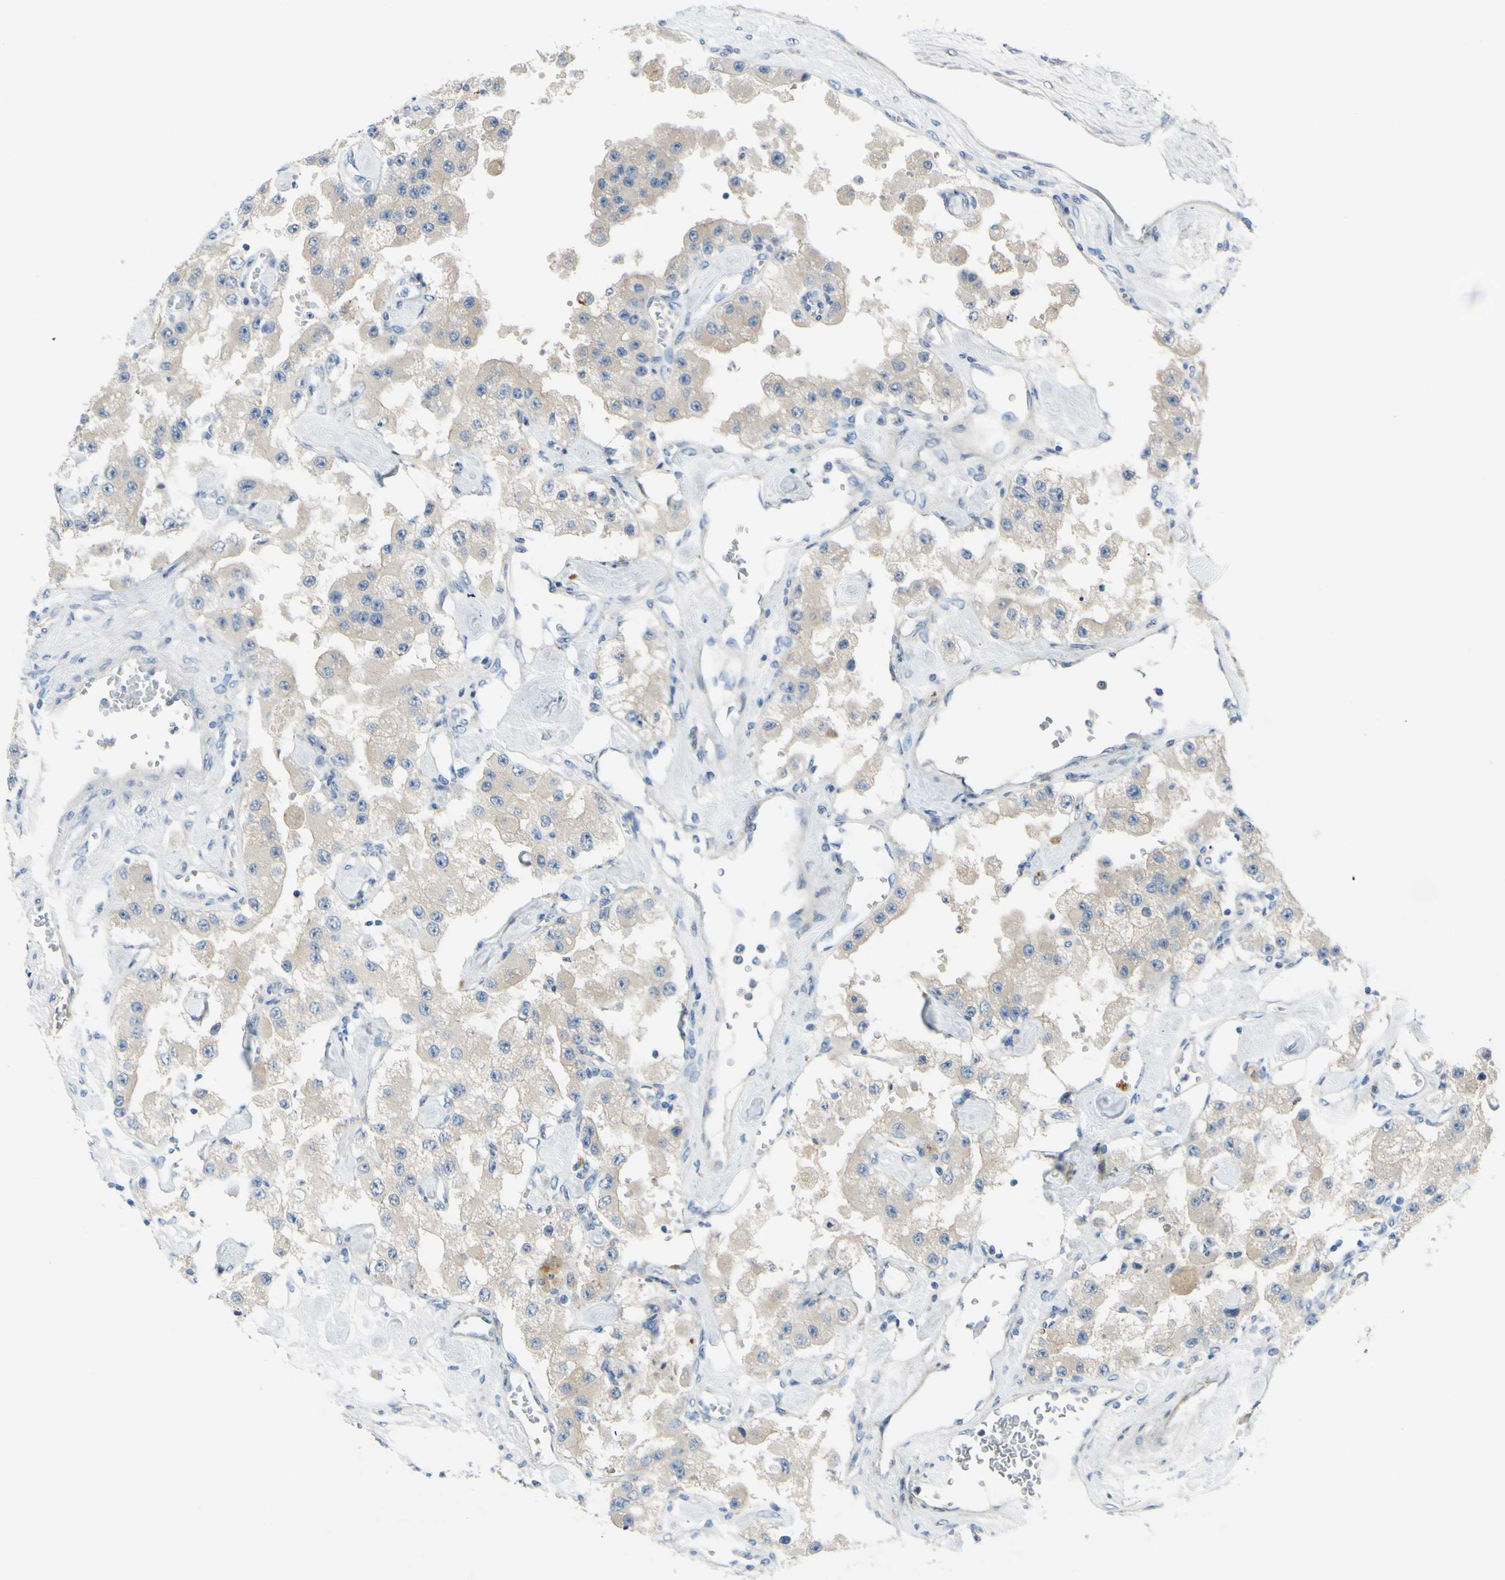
{"staining": {"intensity": "weak", "quantity": ">75%", "location": "cytoplasmic/membranous"}, "tissue": "carcinoid", "cell_type": "Tumor cells", "image_type": "cancer", "snomed": [{"axis": "morphology", "description": "Carcinoid, malignant, NOS"}, {"axis": "topography", "description": "Pancreas"}], "caption": "IHC of human carcinoid (malignant) exhibits low levels of weak cytoplasmic/membranous positivity in about >75% of tumor cells. (DAB IHC, brown staining for protein, blue staining for nuclei).", "gene": "ARHGAP1", "patient": {"sex": "male", "age": 41}}